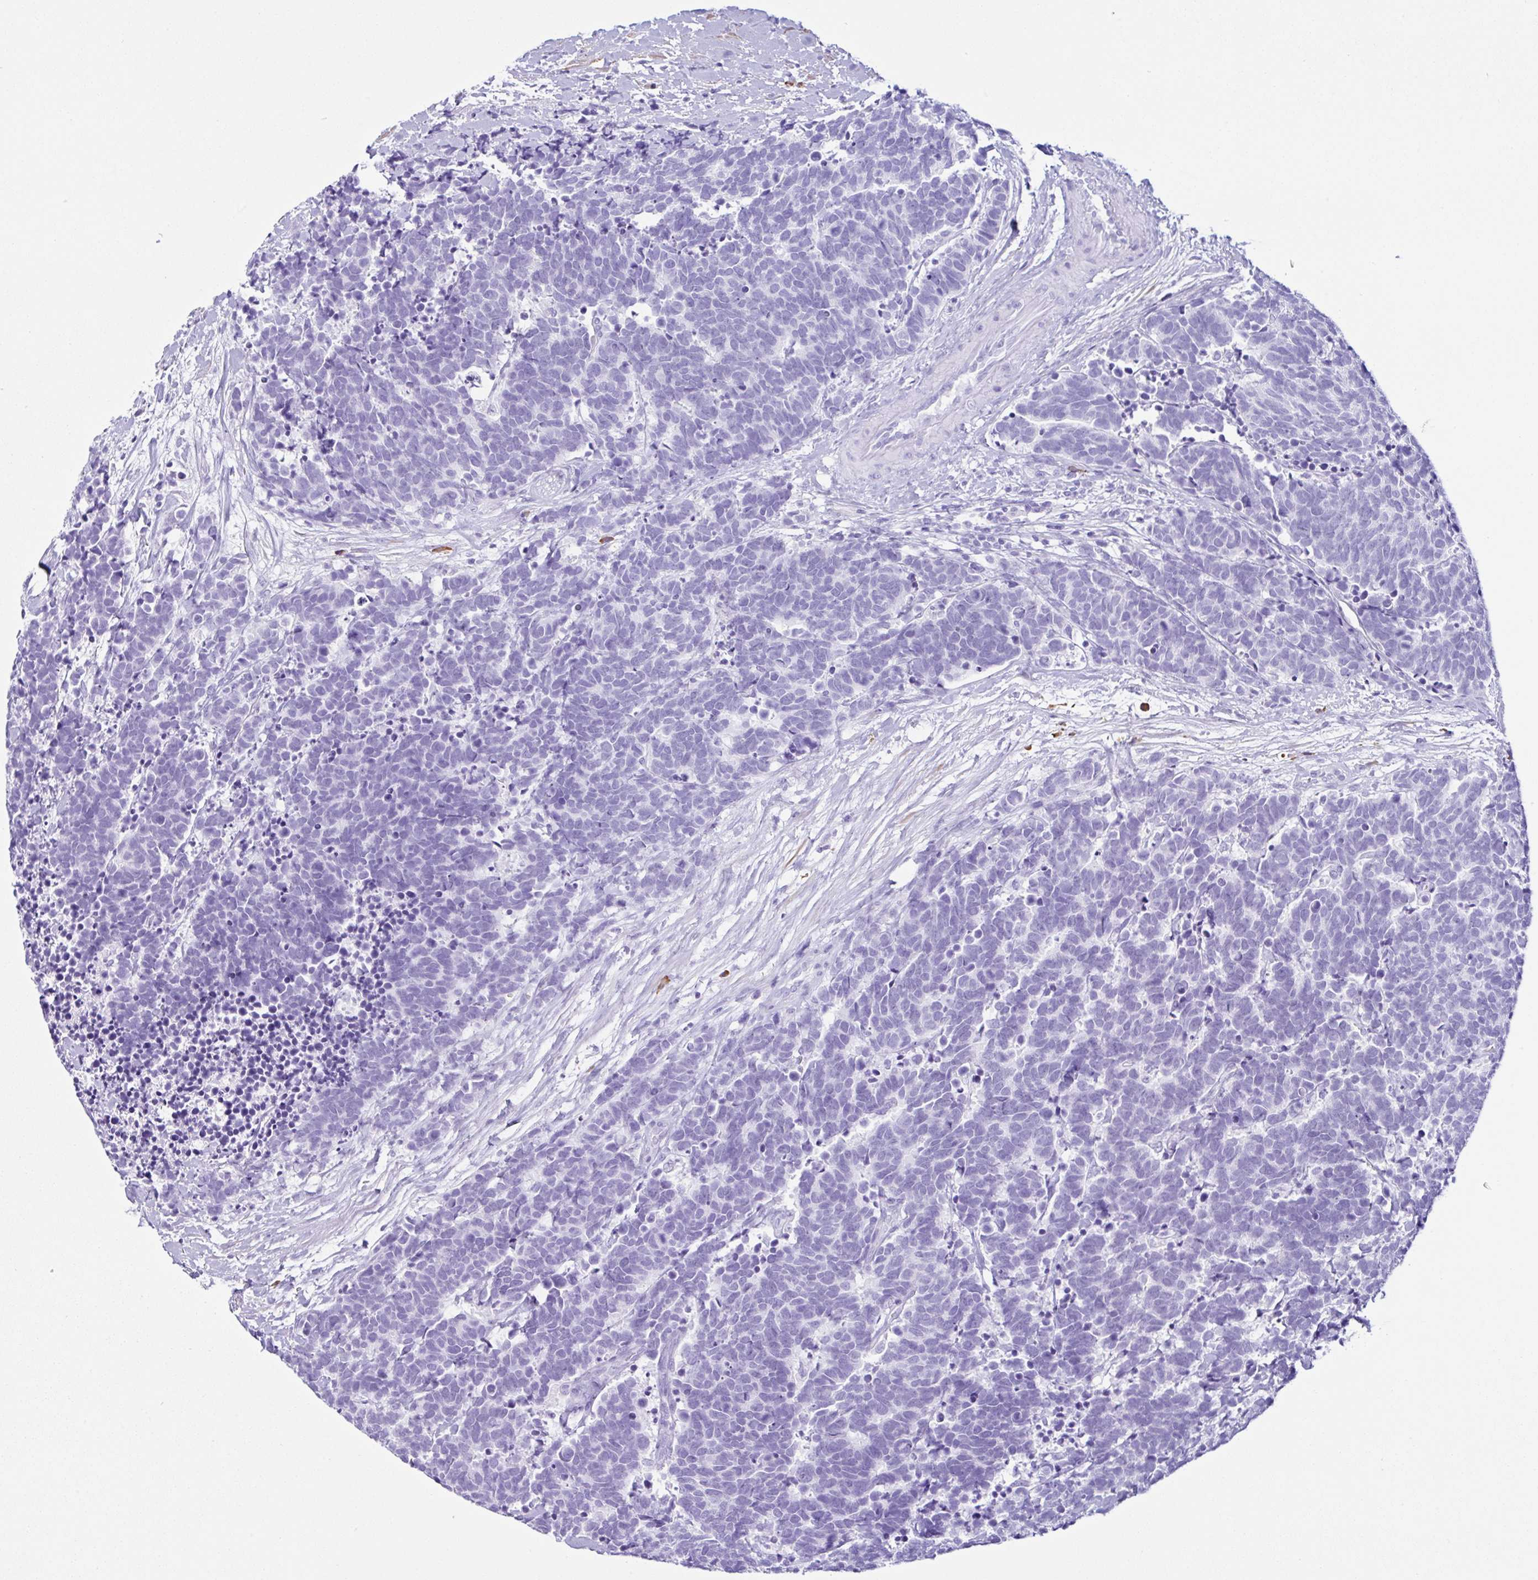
{"staining": {"intensity": "negative", "quantity": "none", "location": "none"}, "tissue": "carcinoid", "cell_type": "Tumor cells", "image_type": "cancer", "snomed": [{"axis": "morphology", "description": "Carcinoma, NOS"}, {"axis": "morphology", "description": "Carcinoid, malignant, NOS"}, {"axis": "topography", "description": "Prostate"}], "caption": "An immunohistochemistry histopathology image of carcinoid (malignant) is shown. There is no staining in tumor cells of carcinoid (malignant).", "gene": "PIGF", "patient": {"sex": "male", "age": 57}}